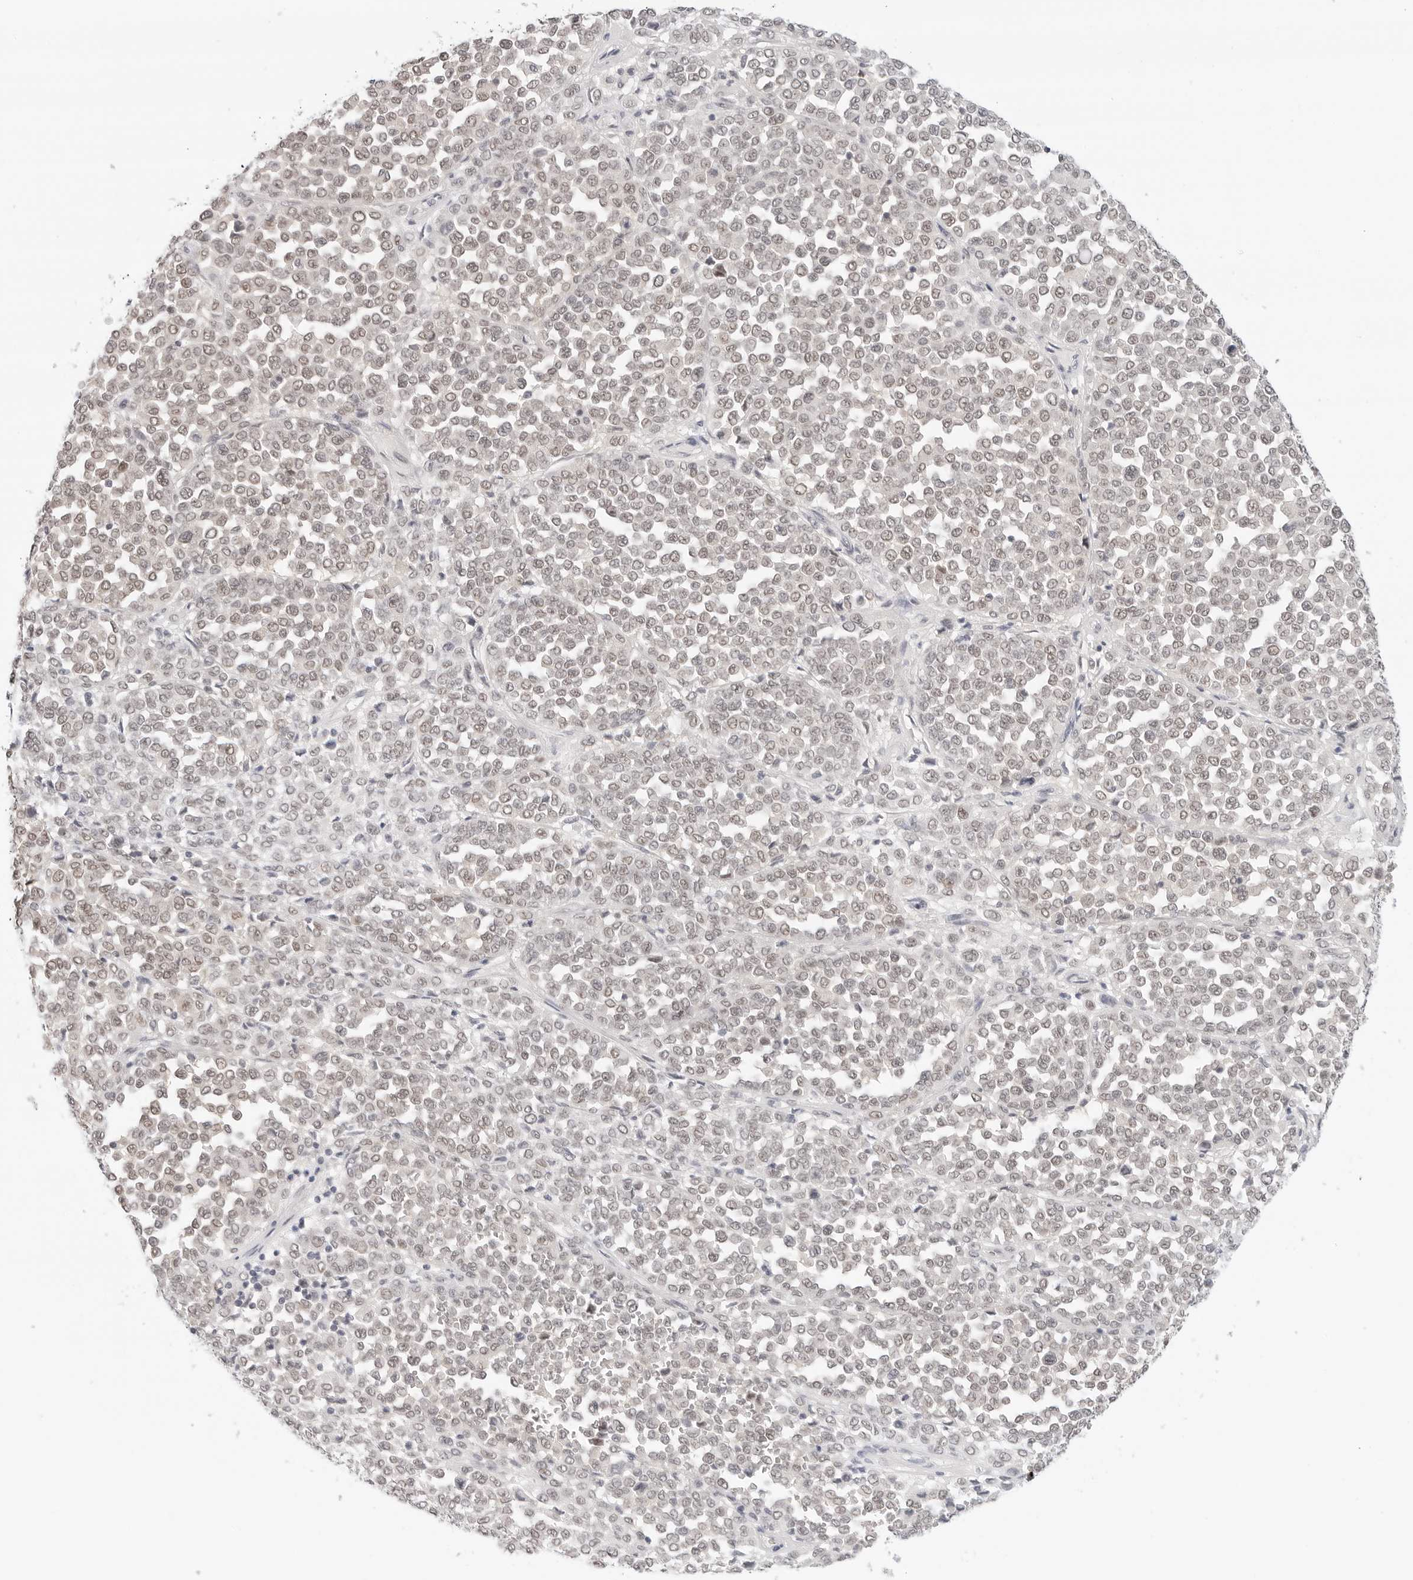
{"staining": {"intensity": "weak", "quantity": ">75%", "location": "nuclear"}, "tissue": "melanoma", "cell_type": "Tumor cells", "image_type": "cancer", "snomed": [{"axis": "morphology", "description": "Malignant melanoma, Metastatic site"}, {"axis": "topography", "description": "Pancreas"}], "caption": "Immunohistochemistry (IHC) histopathology image of neoplastic tissue: melanoma stained using immunohistochemistry demonstrates low levels of weak protein expression localized specifically in the nuclear of tumor cells, appearing as a nuclear brown color.", "gene": "TSEN2", "patient": {"sex": "female", "age": 30}}